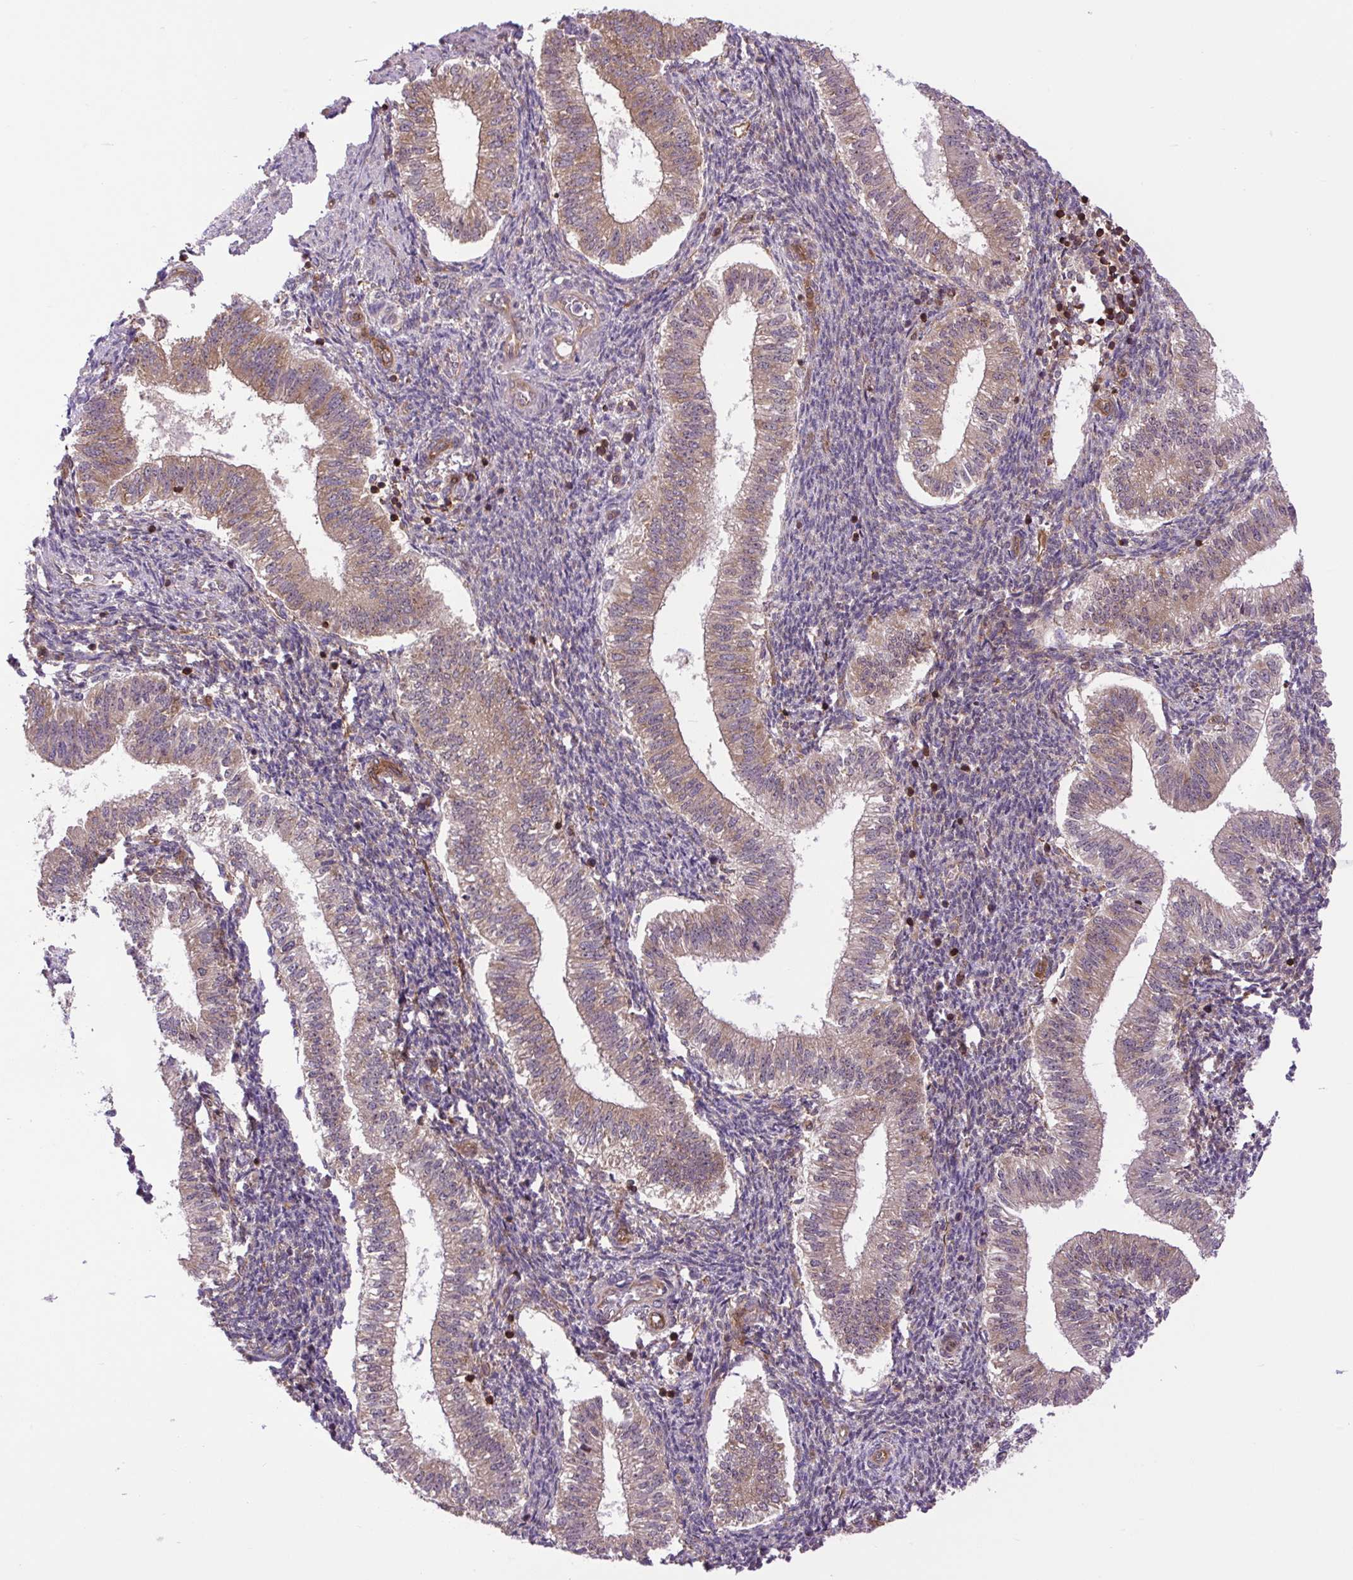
{"staining": {"intensity": "moderate", "quantity": ">75%", "location": "cytoplasmic/membranous"}, "tissue": "endometrium", "cell_type": "Cells in endometrial stroma", "image_type": "normal", "snomed": [{"axis": "morphology", "description": "Normal tissue, NOS"}, {"axis": "topography", "description": "Endometrium"}], "caption": "Brown immunohistochemical staining in benign endometrium shows moderate cytoplasmic/membranous positivity in approximately >75% of cells in endometrial stroma. The staining was performed using DAB to visualize the protein expression in brown, while the nuclei were stained in blue with hematoxylin (Magnification: 20x).", "gene": "PLCG1", "patient": {"sex": "female", "age": 25}}